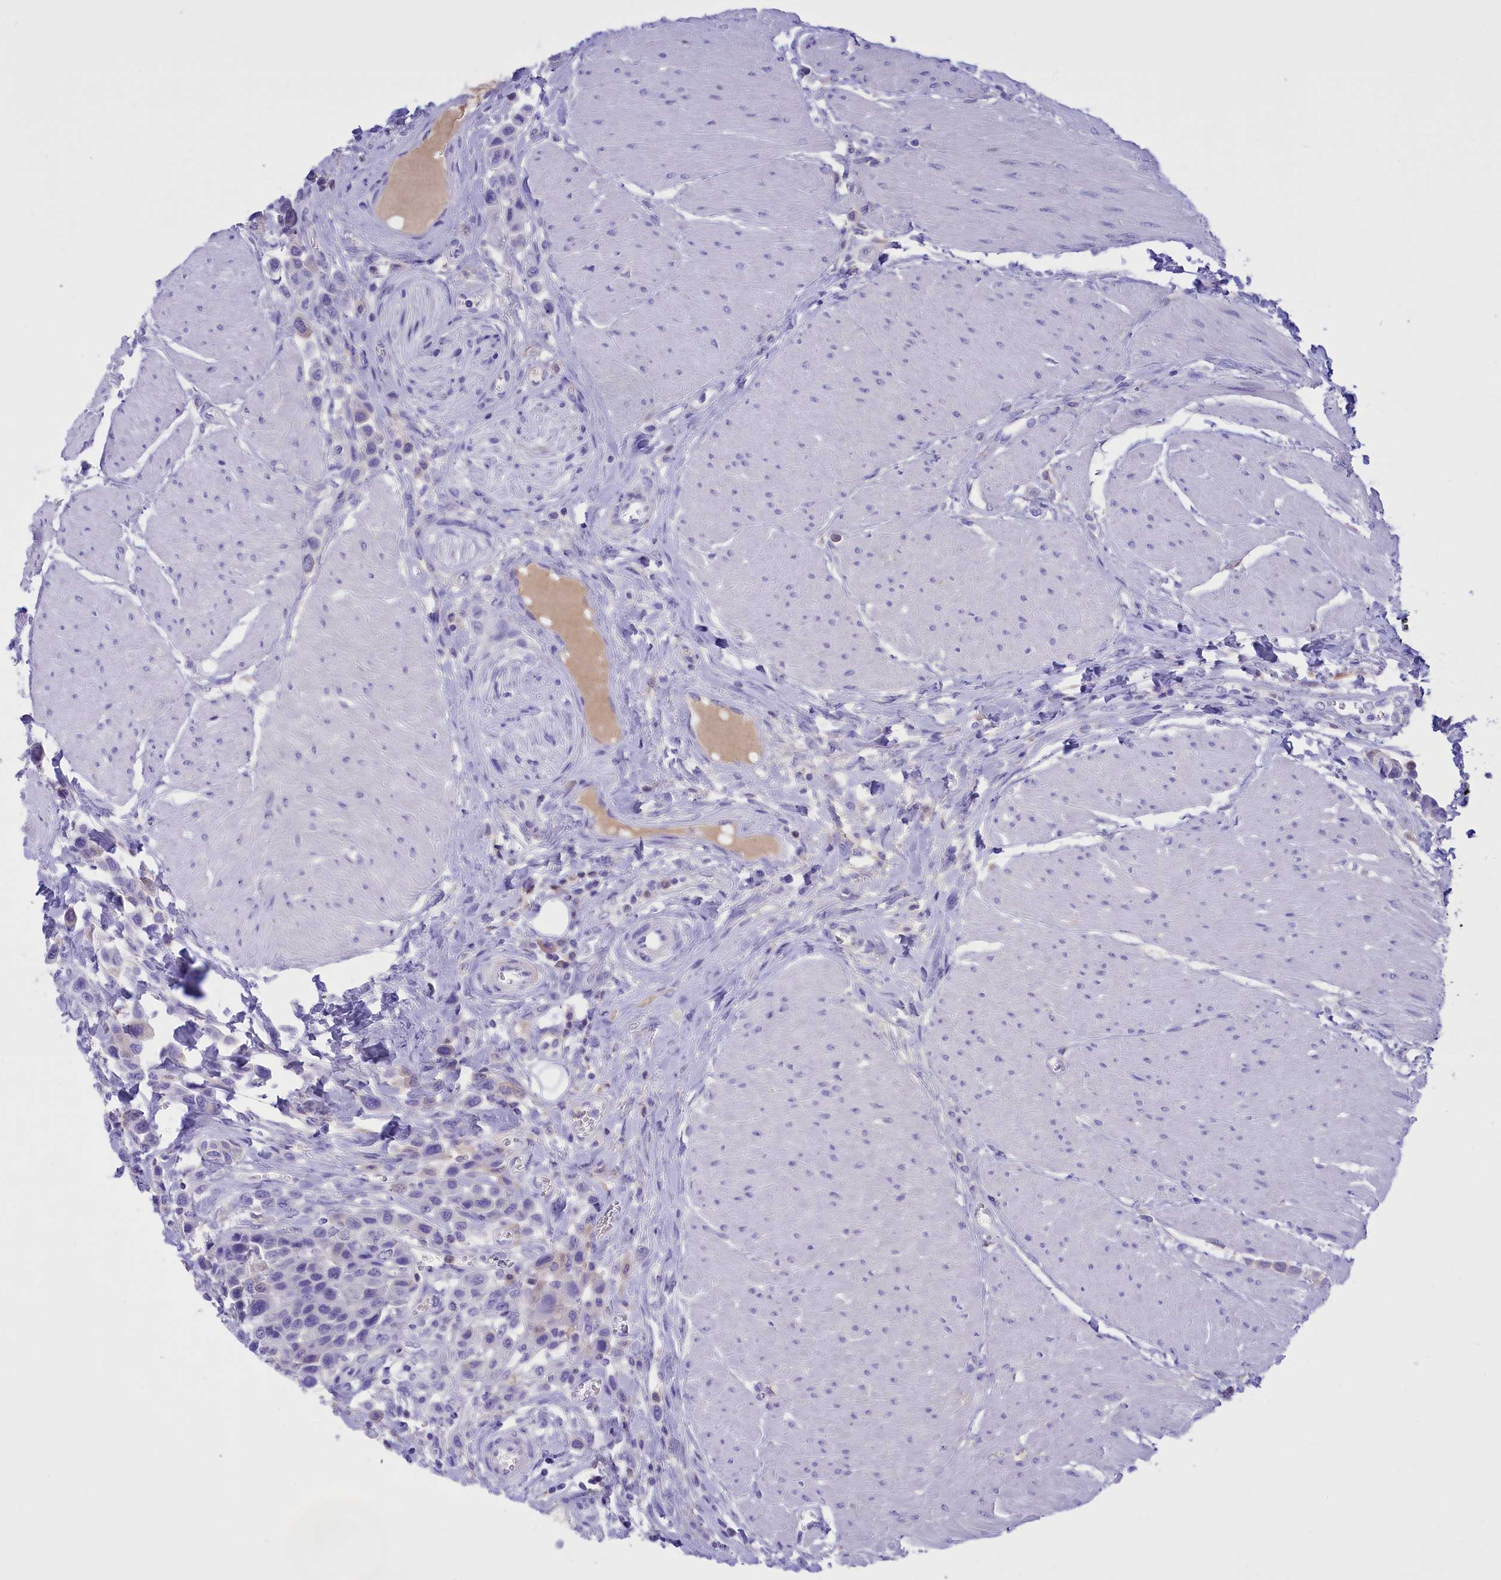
{"staining": {"intensity": "weak", "quantity": "<25%", "location": "cytoplasmic/membranous"}, "tissue": "urothelial cancer", "cell_type": "Tumor cells", "image_type": "cancer", "snomed": [{"axis": "morphology", "description": "Urothelial carcinoma, High grade"}, {"axis": "topography", "description": "Urinary bladder"}], "caption": "Tumor cells show no significant staining in urothelial carcinoma (high-grade).", "gene": "PROK2", "patient": {"sex": "male", "age": 50}}